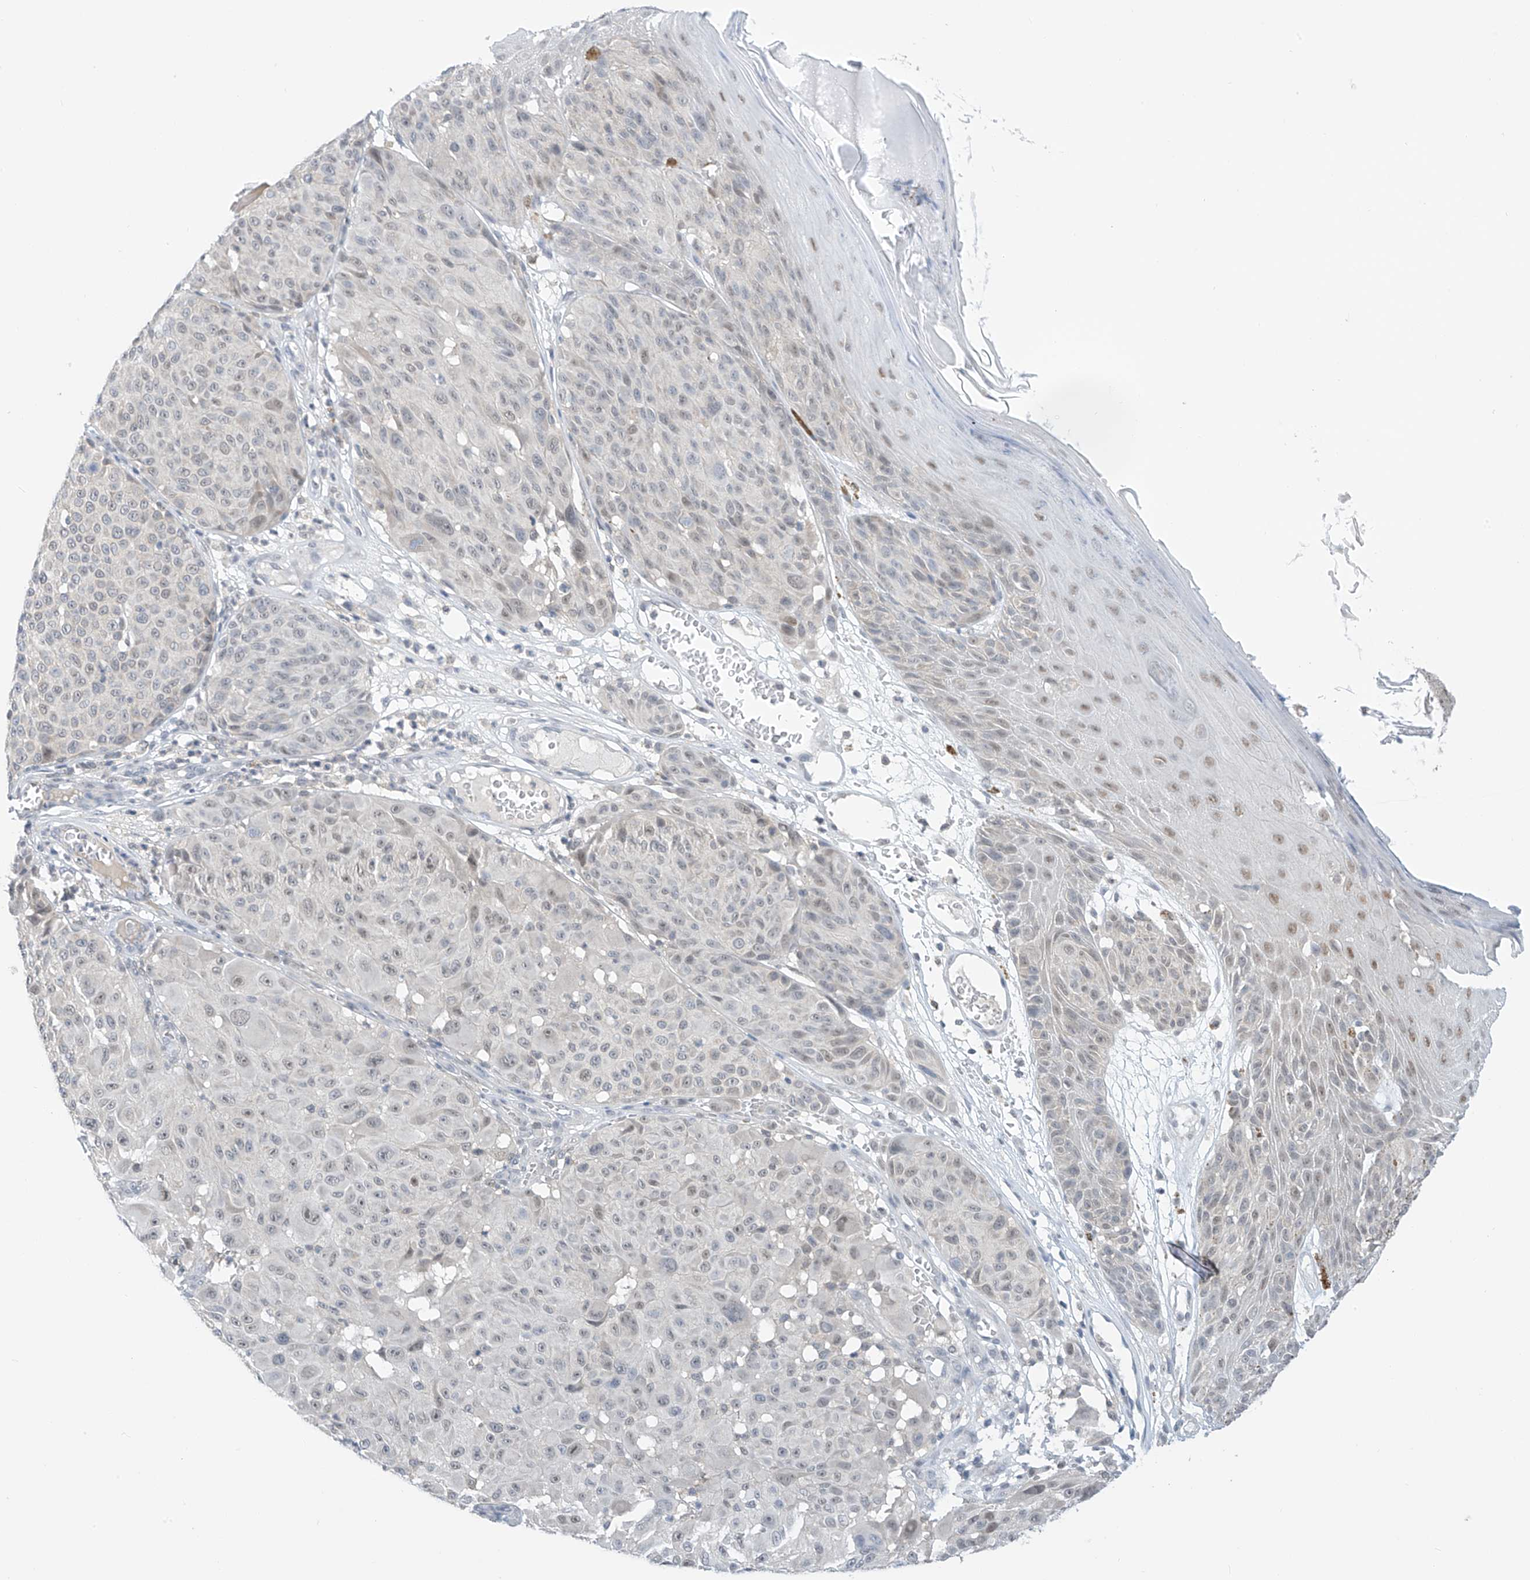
{"staining": {"intensity": "negative", "quantity": "none", "location": "none"}, "tissue": "melanoma", "cell_type": "Tumor cells", "image_type": "cancer", "snomed": [{"axis": "morphology", "description": "Malignant melanoma, NOS"}, {"axis": "topography", "description": "Skin"}], "caption": "Protein analysis of malignant melanoma displays no significant expression in tumor cells.", "gene": "APLF", "patient": {"sex": "male", "age": 83}}